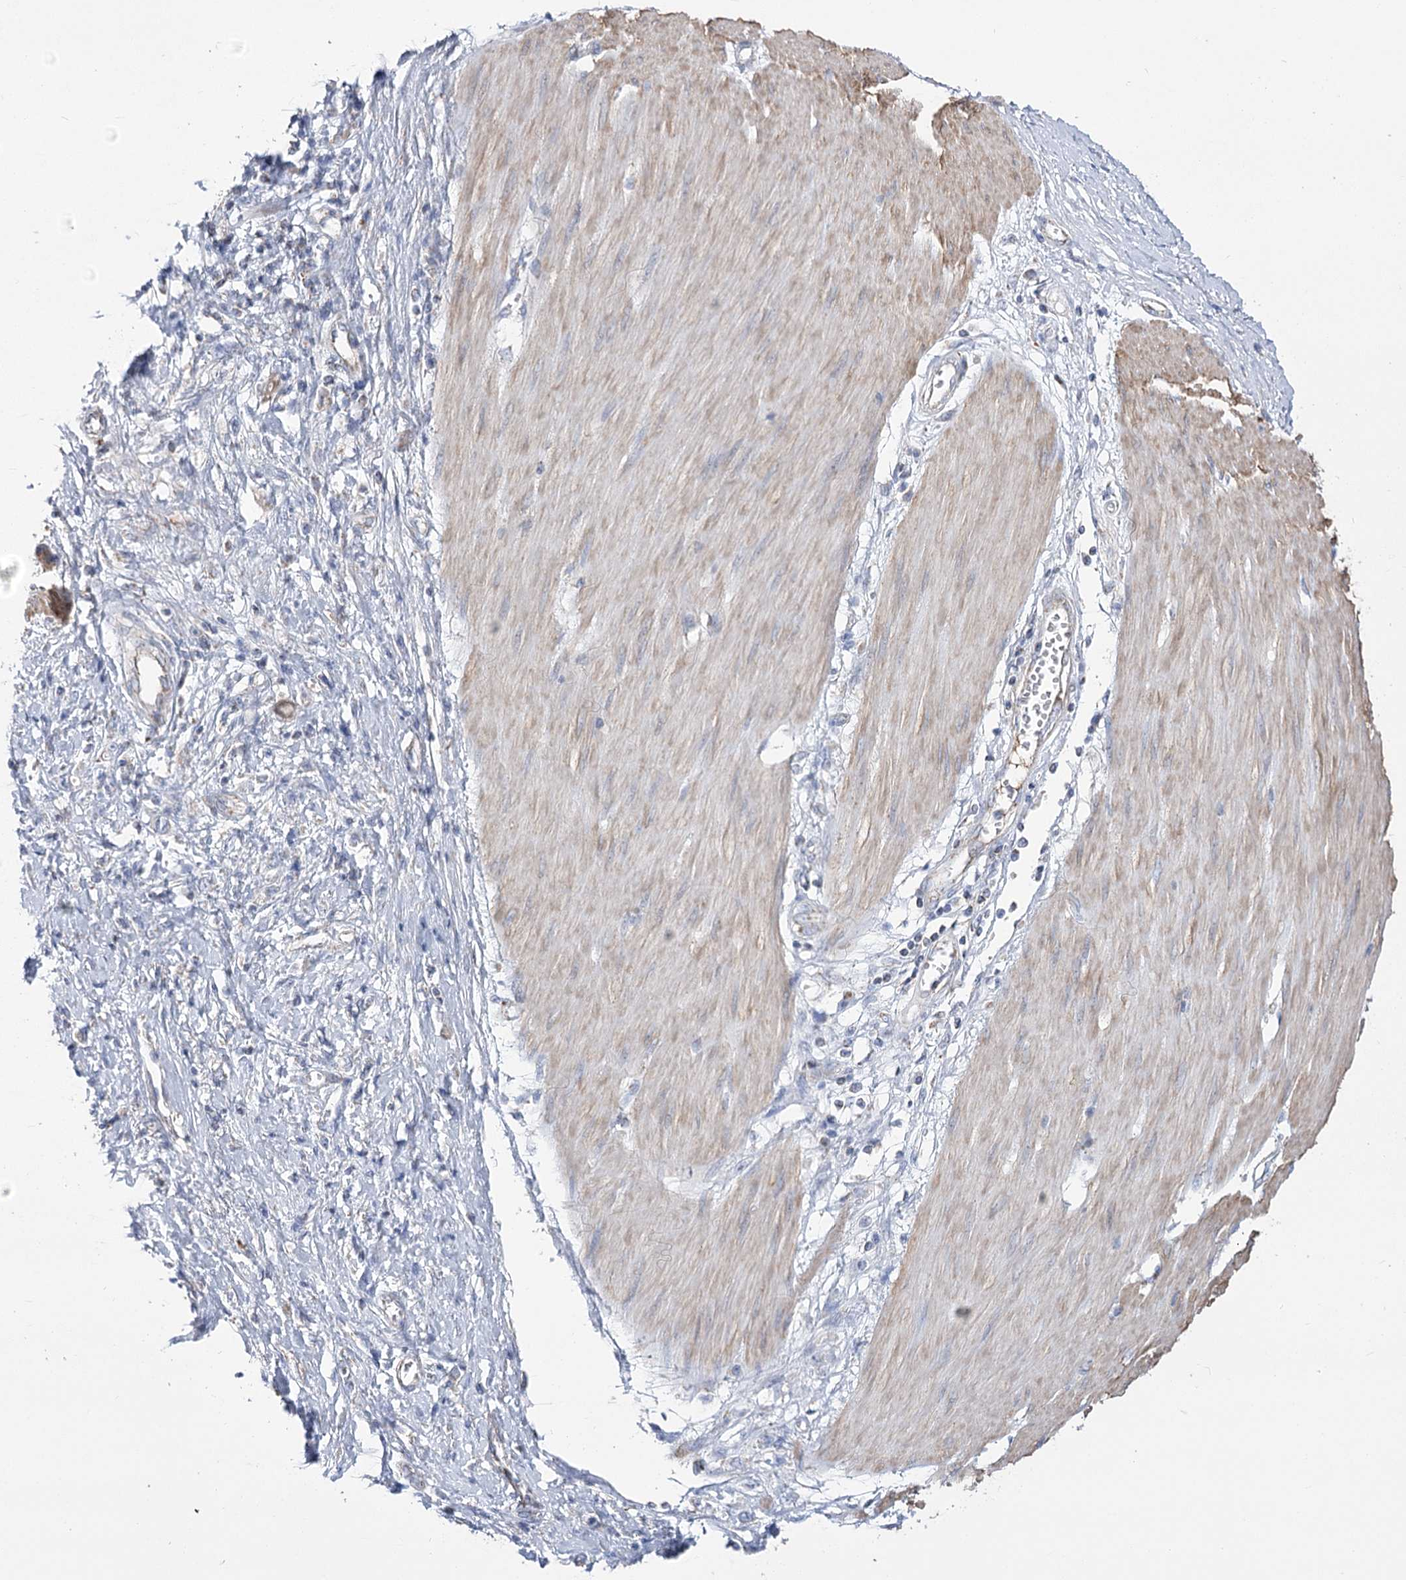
{"staining": {"intensity": "negative", "quantity": "none", "location": "none"}, "tissue": "stomach cancer", "cell_type": "Tumor cells", "image_type": "cancer", "snomed": [{"axis": "morphology", "description": "Adenocarcinoma, NOS"}, {"axis": "topography", "description": "Stomach"}], "caption": "DAB (3,3'-diaminobenzidine) immunohistochemical staining of human stomach adenocarcinoma reveals no significant staining in tumor cells.", "gene": "PDHB", "patient": {"sex": "female", "age": 76}}